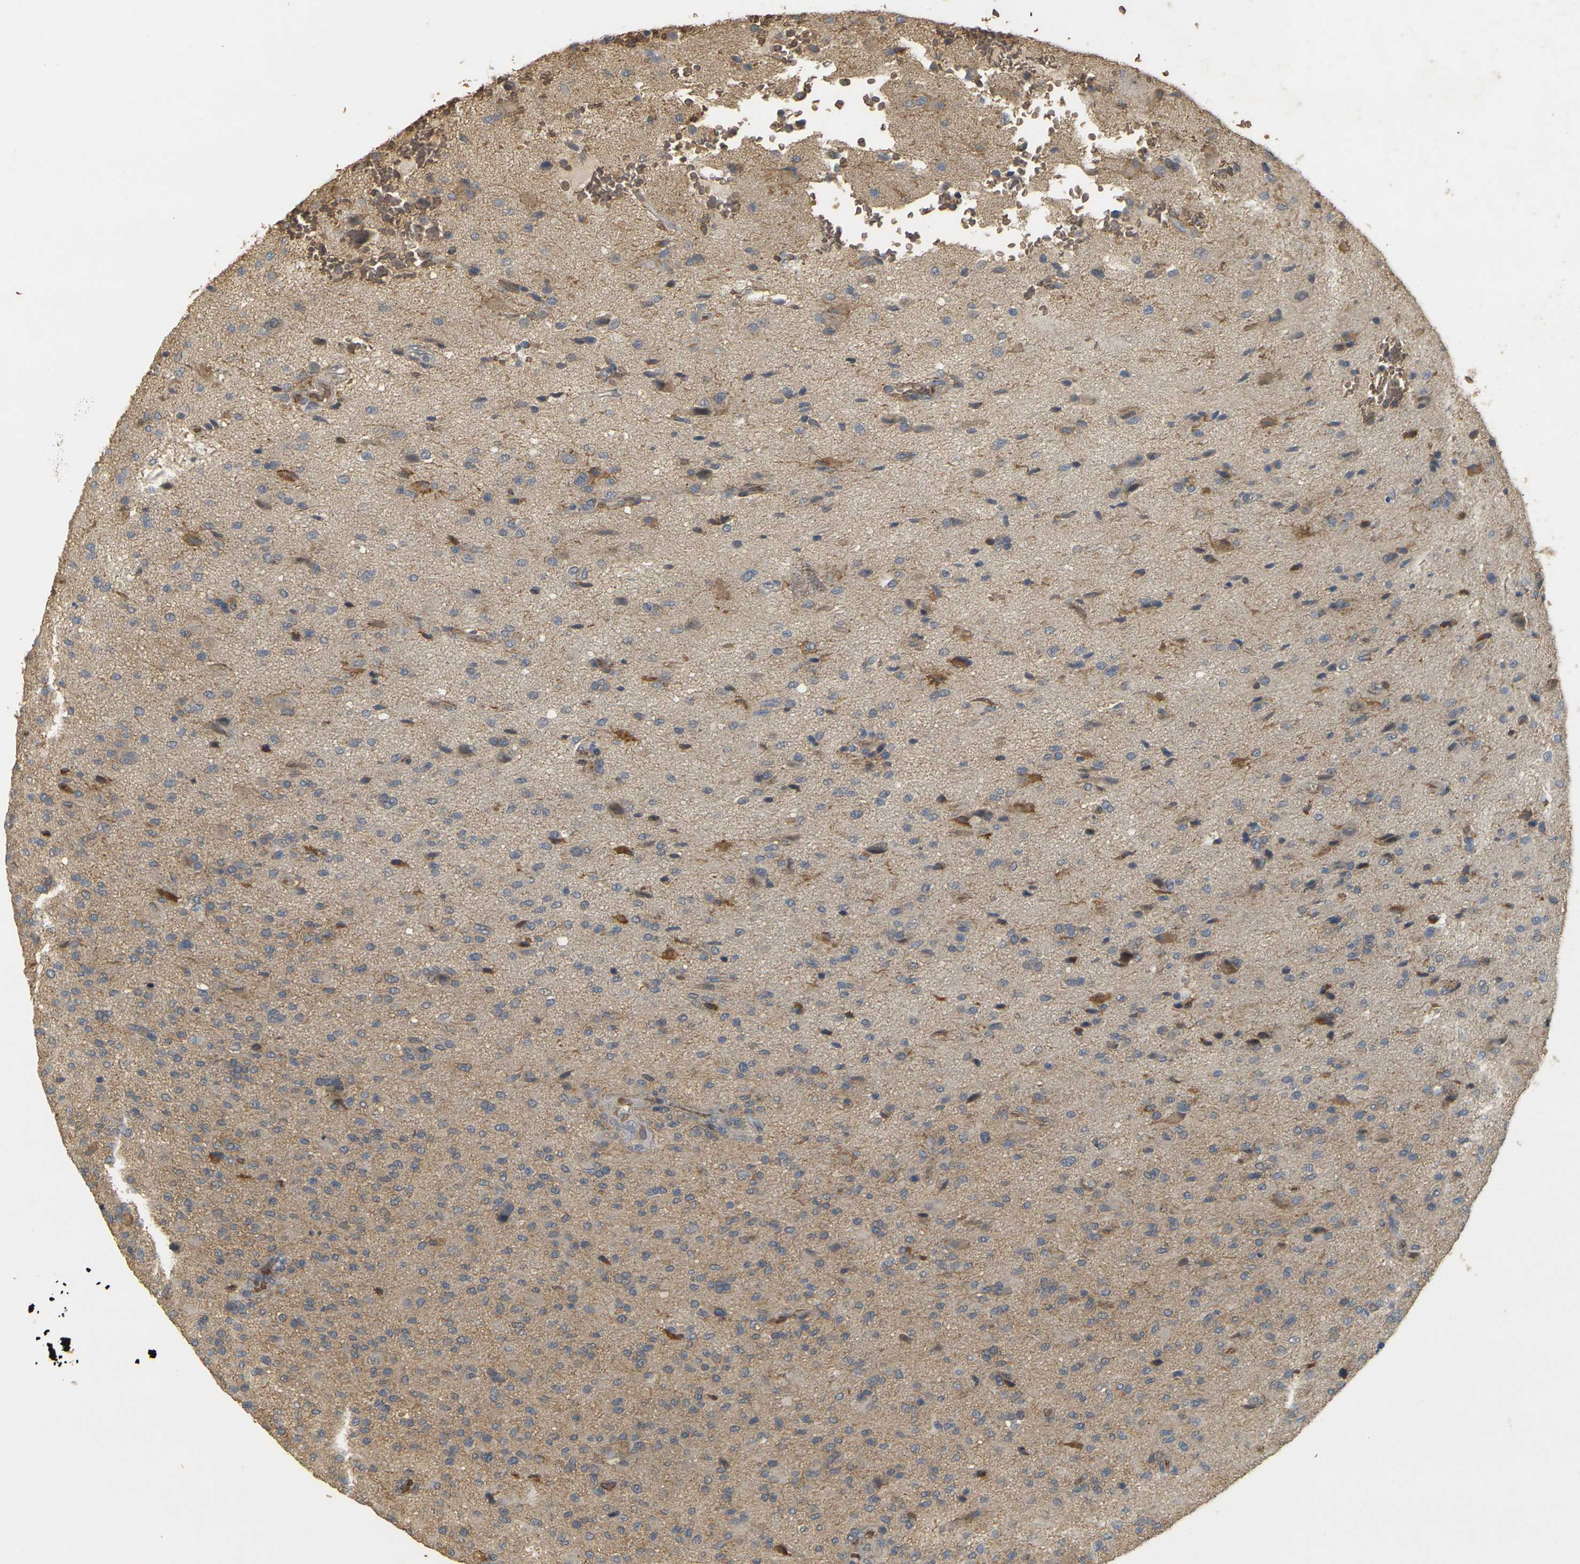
{"staining": {"intensity": "moderate", "quantity": "25%-75%", "location": "cytoplasmic/membranous"}, "tissue": "glioma", "cell_type": "Tumor cells", "image_type": "cancer", "snomed": [{"axis": "morphology", "description": "Glioma, malignant, High grade"}, {"axis": "topography", "description": "Brain"}], "caption": "There is medium levels of moderate cytoplasmic/membranous staining in tumor cells of high-grade glioma (malignant), as demonstrated by immunohistochemical staining (brown color).", "gene": "MEGF9", "patient": {"sex": "male", "age": 71}}